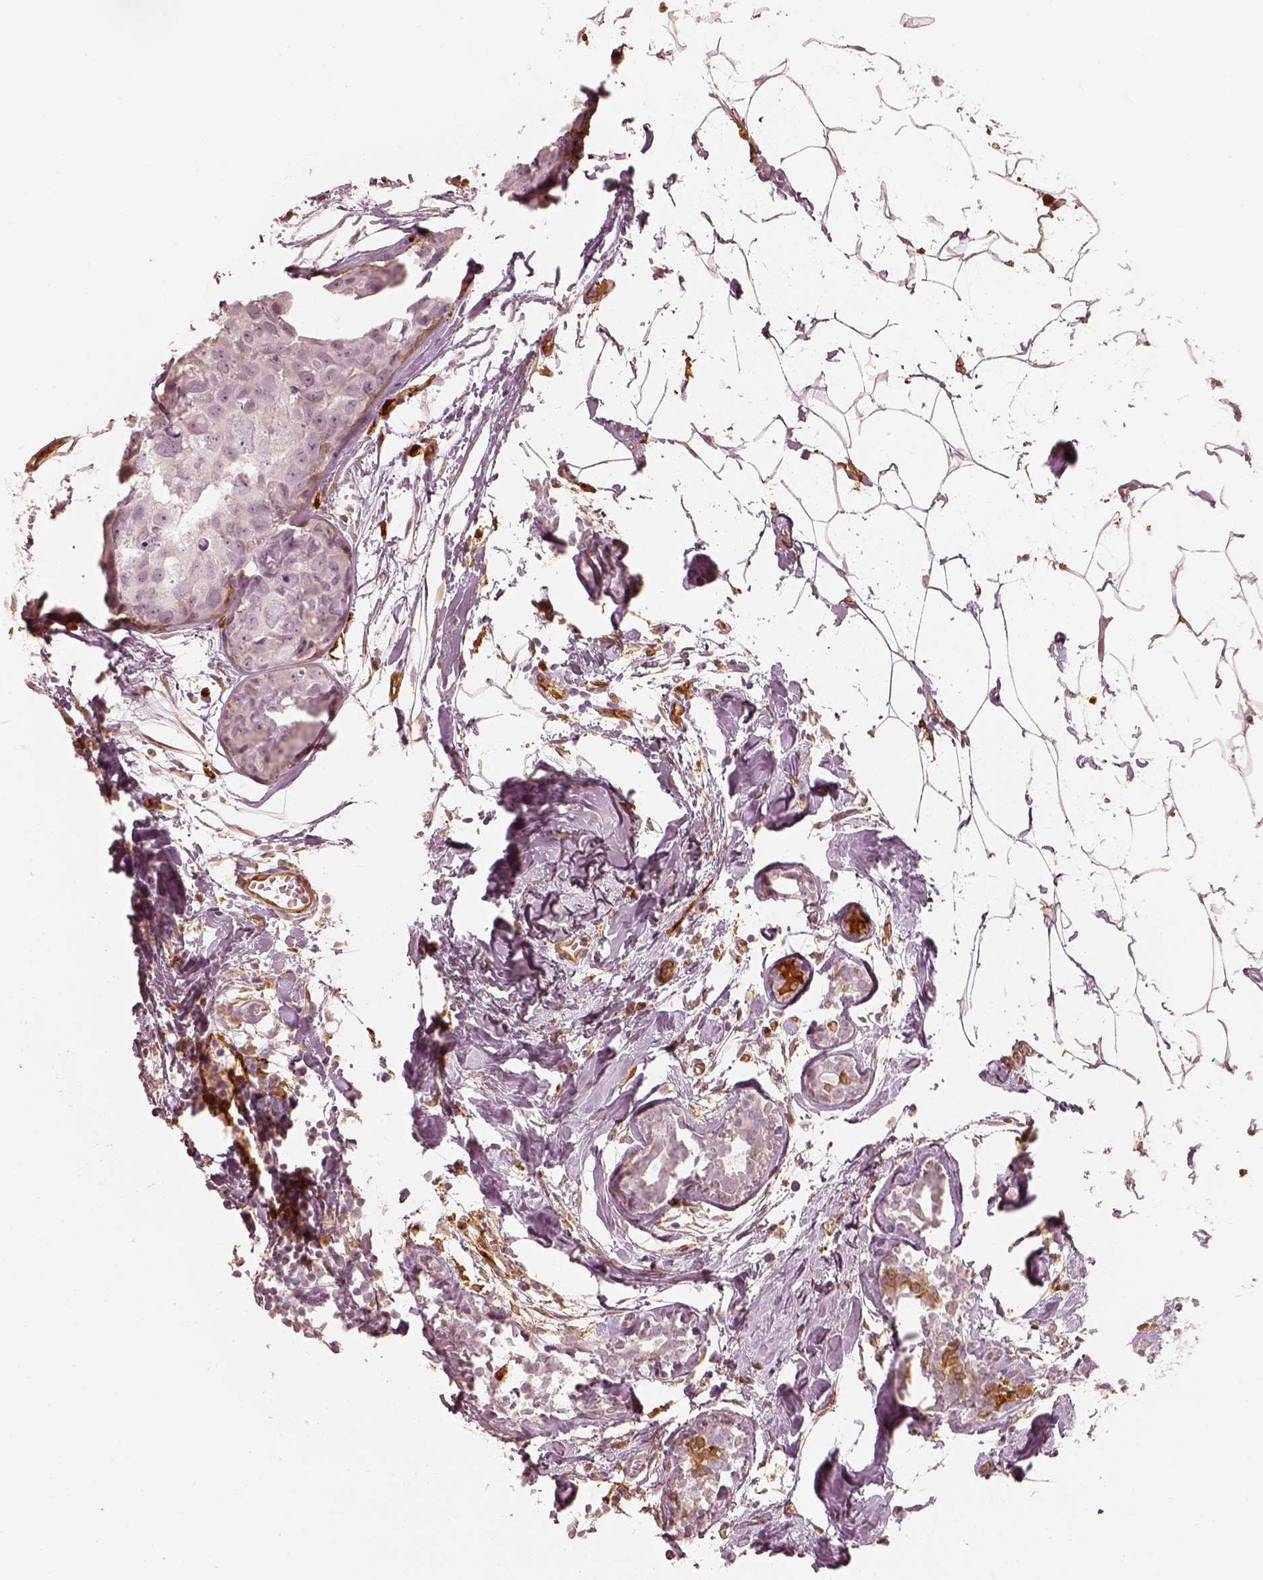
{"staining": {"intensity": "negative", "quantity": "none", "location": "none"}, "tissue": "breast cancer", "cell_type": "Tumor cells", "image_type": "cancer", "snomed": [{"axis": "morphology", "description": "Duct carcinoma"}, {"axis": "topography", "description": "Breast"}], "caption": "The image demonstrates no staining of tumor cells in breast cancer (intraductal carcinoma). (Brightfield microscopy of DAB (3,3'-diaminobenzidine) immunohistochemistry at high magnification).", "gene": "FSCN1", "patient": {"sex": "female", "age": 38}}